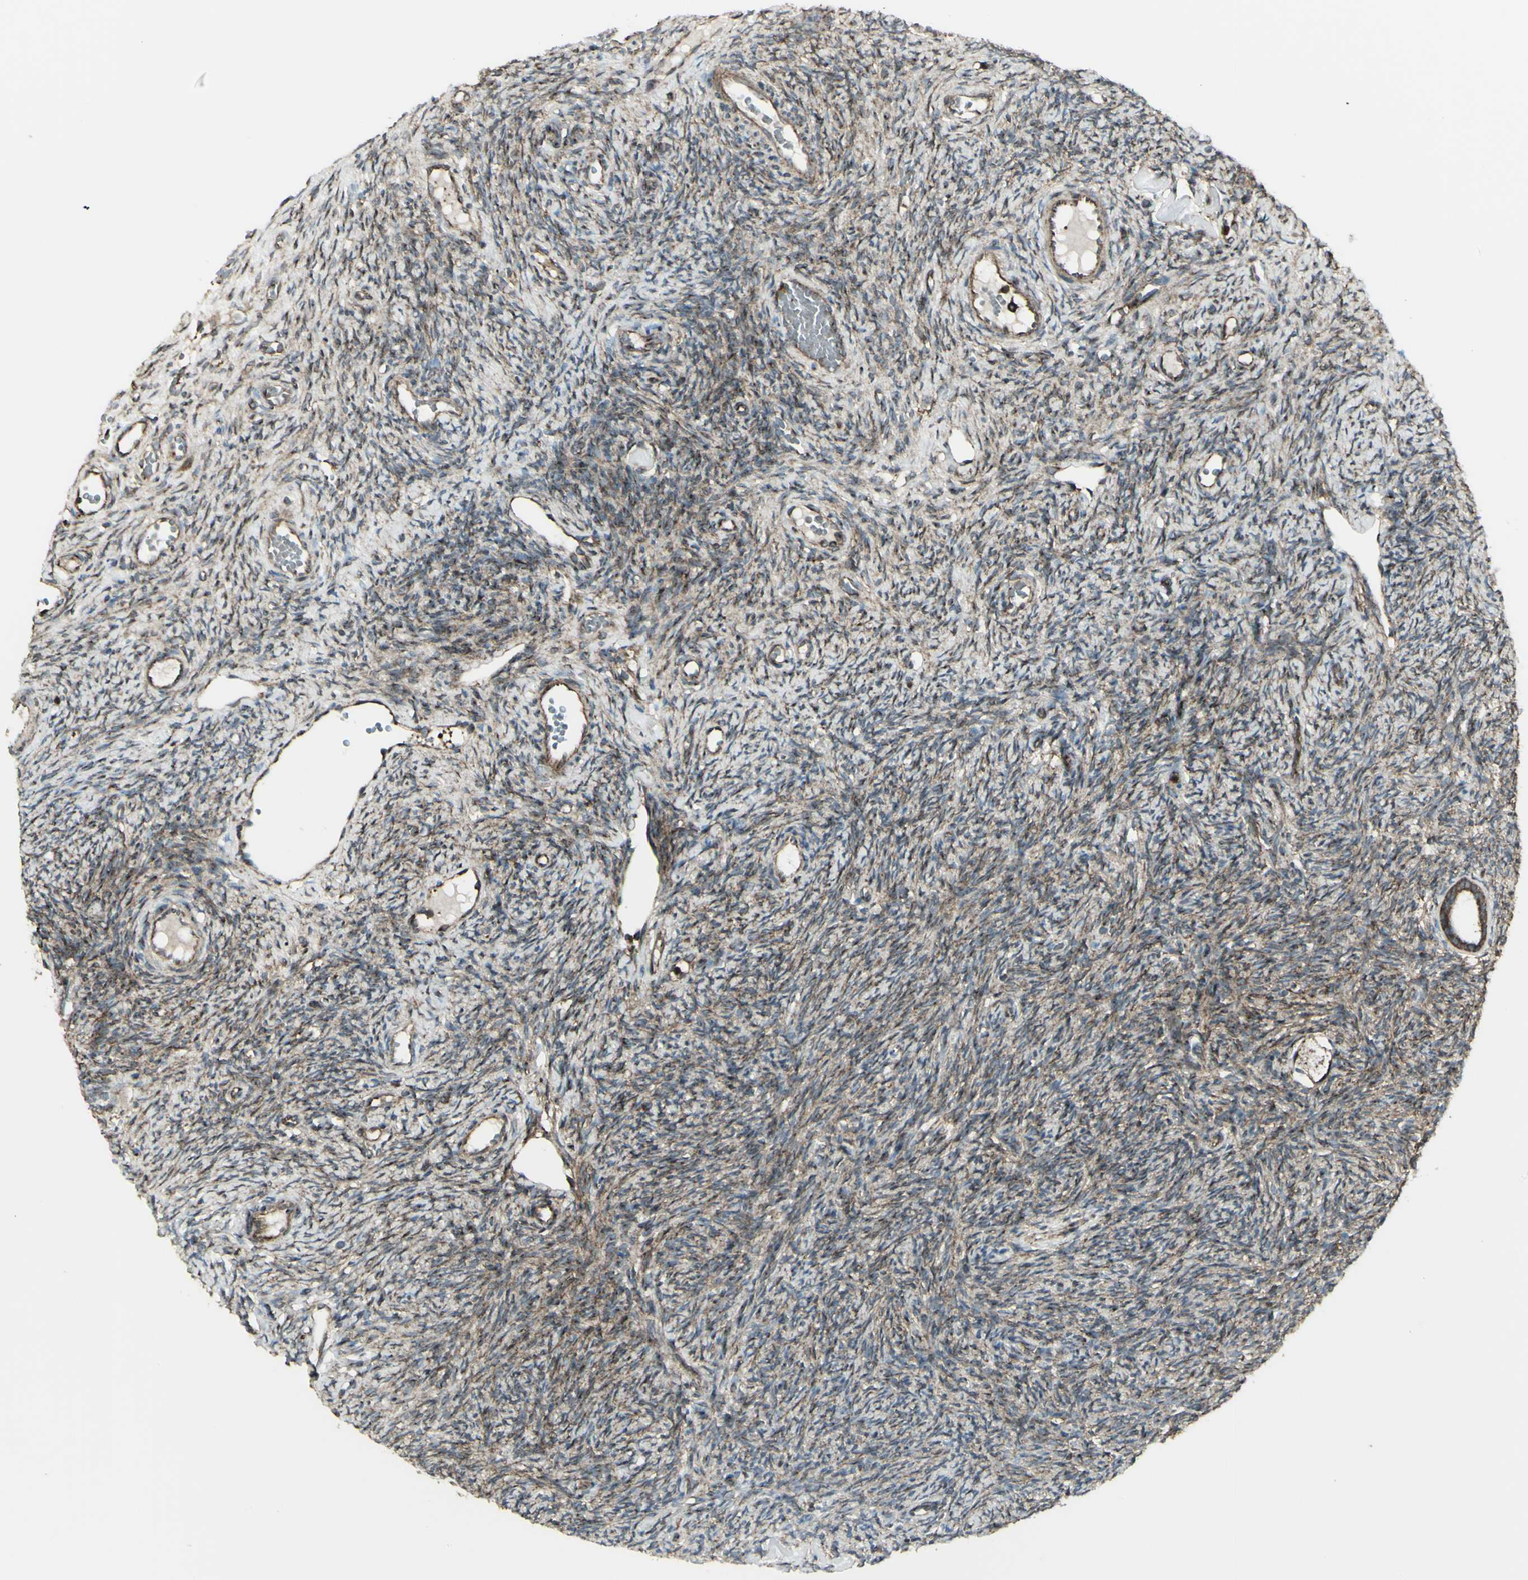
{"staining": {"intensity": "weak", "quantity": ">75%", "location": "cytoplasmic/membranous"}, "tissue": "ovary", "cell_type": "Follicle cells", "image_type": "normal", "snomed": [{"axis": "morphology", "description": "Normal tissue, NOS"}, {"axis": "topography", "description": "Ovary"}], "caption": "Weak cytoplasmic/membranous staining is appreciated in about >75% of follicle cells in benign ovary.", "gene": "NAPA", "patient": {"sex": "female", "age": 35}}